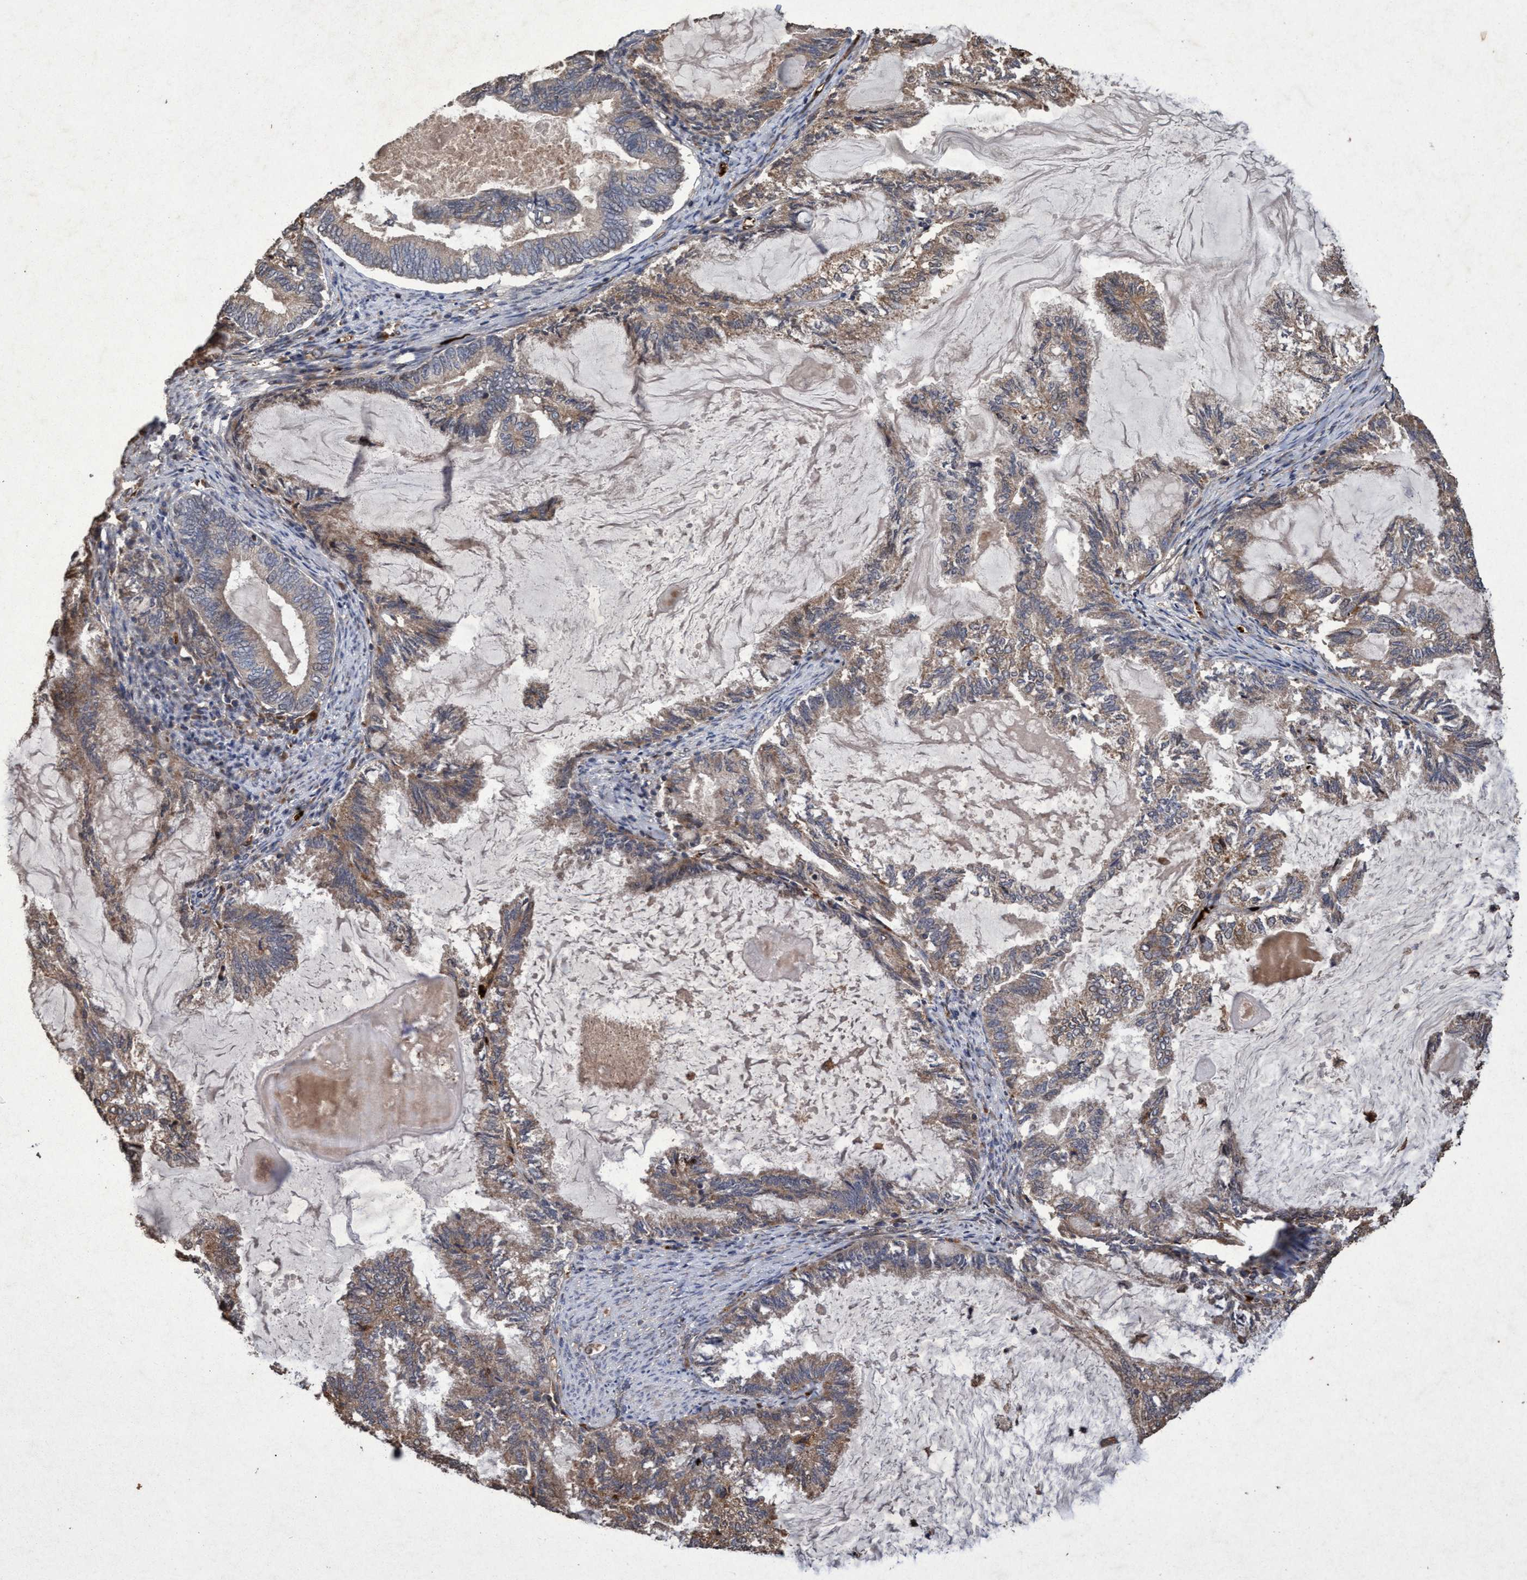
{"staining": {"intensity": "moderate", "quantity": ">75%", "location": "cytoplasmic/membranous"}, "tissue": "endometrial cancer", "cell_type": "Tumor cells", "image_type": "cancer", "snomed": [{"axis": "morphology", "description": "Adenocarcinoma, NOS"}, {"axis": "topography", "description": "Endometrium"}], "caption": "Immunohistochemistry photomicrograph of neoplastic tissue: human endometrial cancer stained using IHC shows medium levels of moderate protein expression localized specifically in the cytoplasmic/membranous of tumor cells, appearing as a cytoplasmic/membranous brown color.", "gene": "CHMP6", "patient": {"sex": "female", "age": 86}}